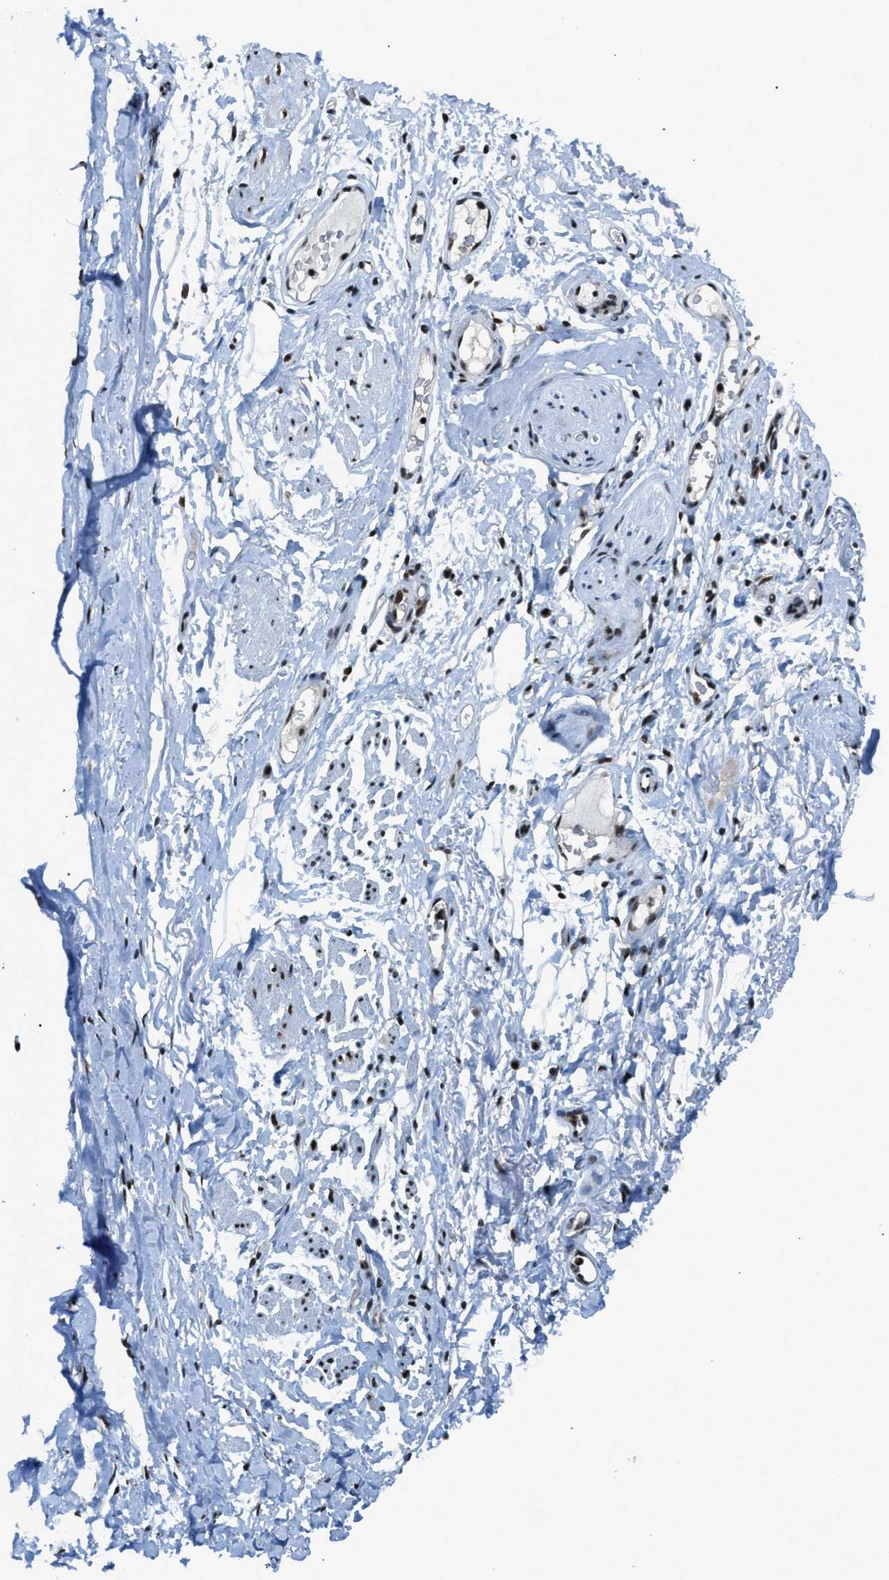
{"staining": {"intensity": "moderate", "quantity": ">75%", "location": "cytoplasmic/membranous,nuclear"}, "tissue": "adipose tissue", "cell_type": "Adipocytes", "image_type": "normal", "snomed": [{"axis": "morphology", "description": "Normal tissue, NOS"}, {"axis": "topography", "description": "Cartilage tissue"}, {"axis": "topography", "description": "Bronchus"}], "caption": "Protein staining demonstrates moderate cytoplasmic/membranous,nuclear positivity in about >75% of adipocytes in benign adipose tissue. The staining was performed using DAB to visualize the protein expression in brown, while the nuclei were stained in blue with hematoxylin (Magnification: 20x).", "gene": "RAD51B", "patient": {"sex": "female", "age": 73}}